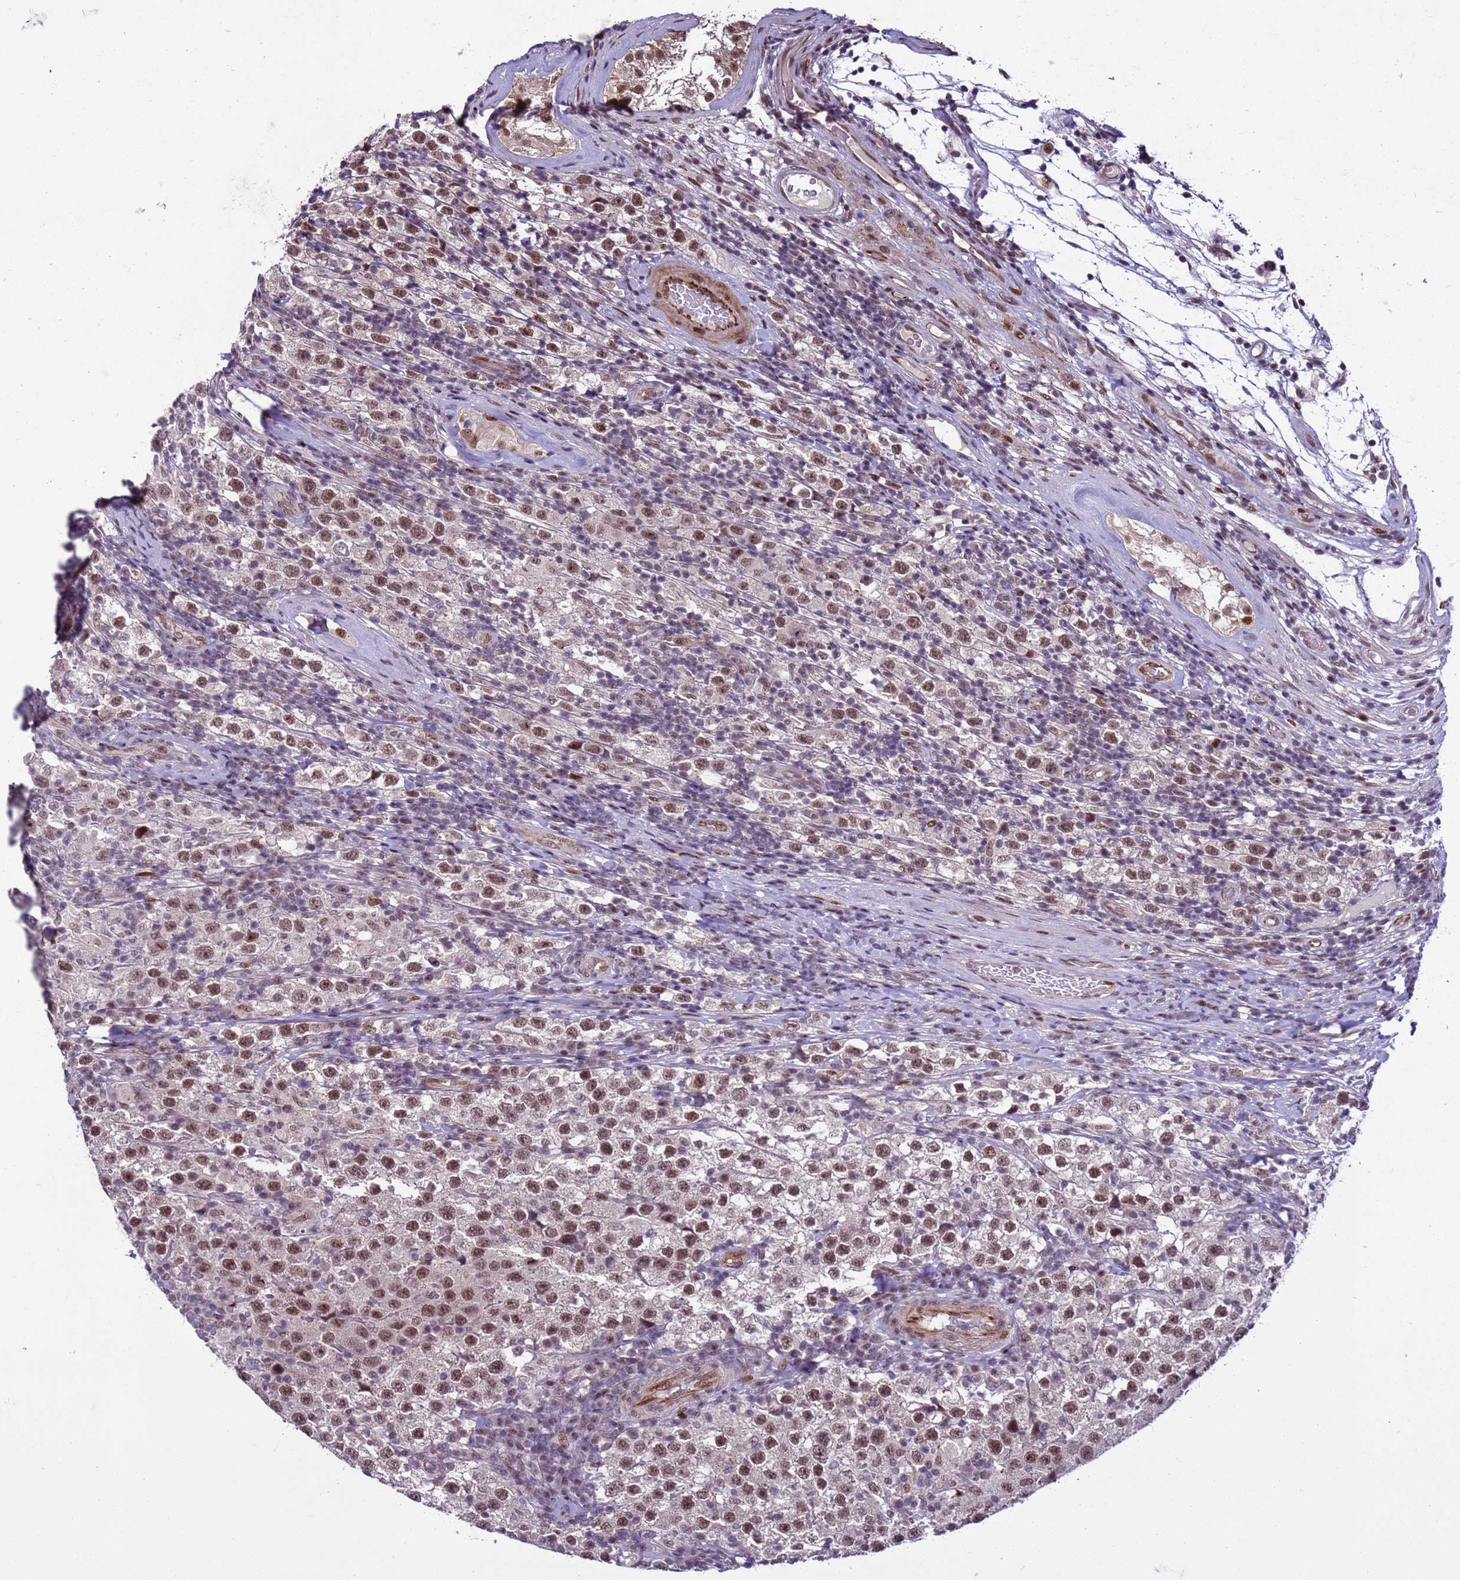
{"staining": {"intensity": "moderate", "quantity": ">75%", "location": "nuclear"}, "tissue": "testis cancer", "cell_type": "Tumor cells", "image_type": "cancer", "snomed": [{"axis": "morphology", "description": "Seminoma, NOS"}, {"axis": "morphology", "description": "Carcinoma, Embryonal, NOS"}, {"axis": "topography", "description": "Testis"}], "caption": "Protein analysis of testis cancer (embryonal carcinoma) tissue displays moderate nuclear positivity in approximately >75% of tumor cells.", "gene": "SHC3", "patient": {"sex": "male", "age": 41}}